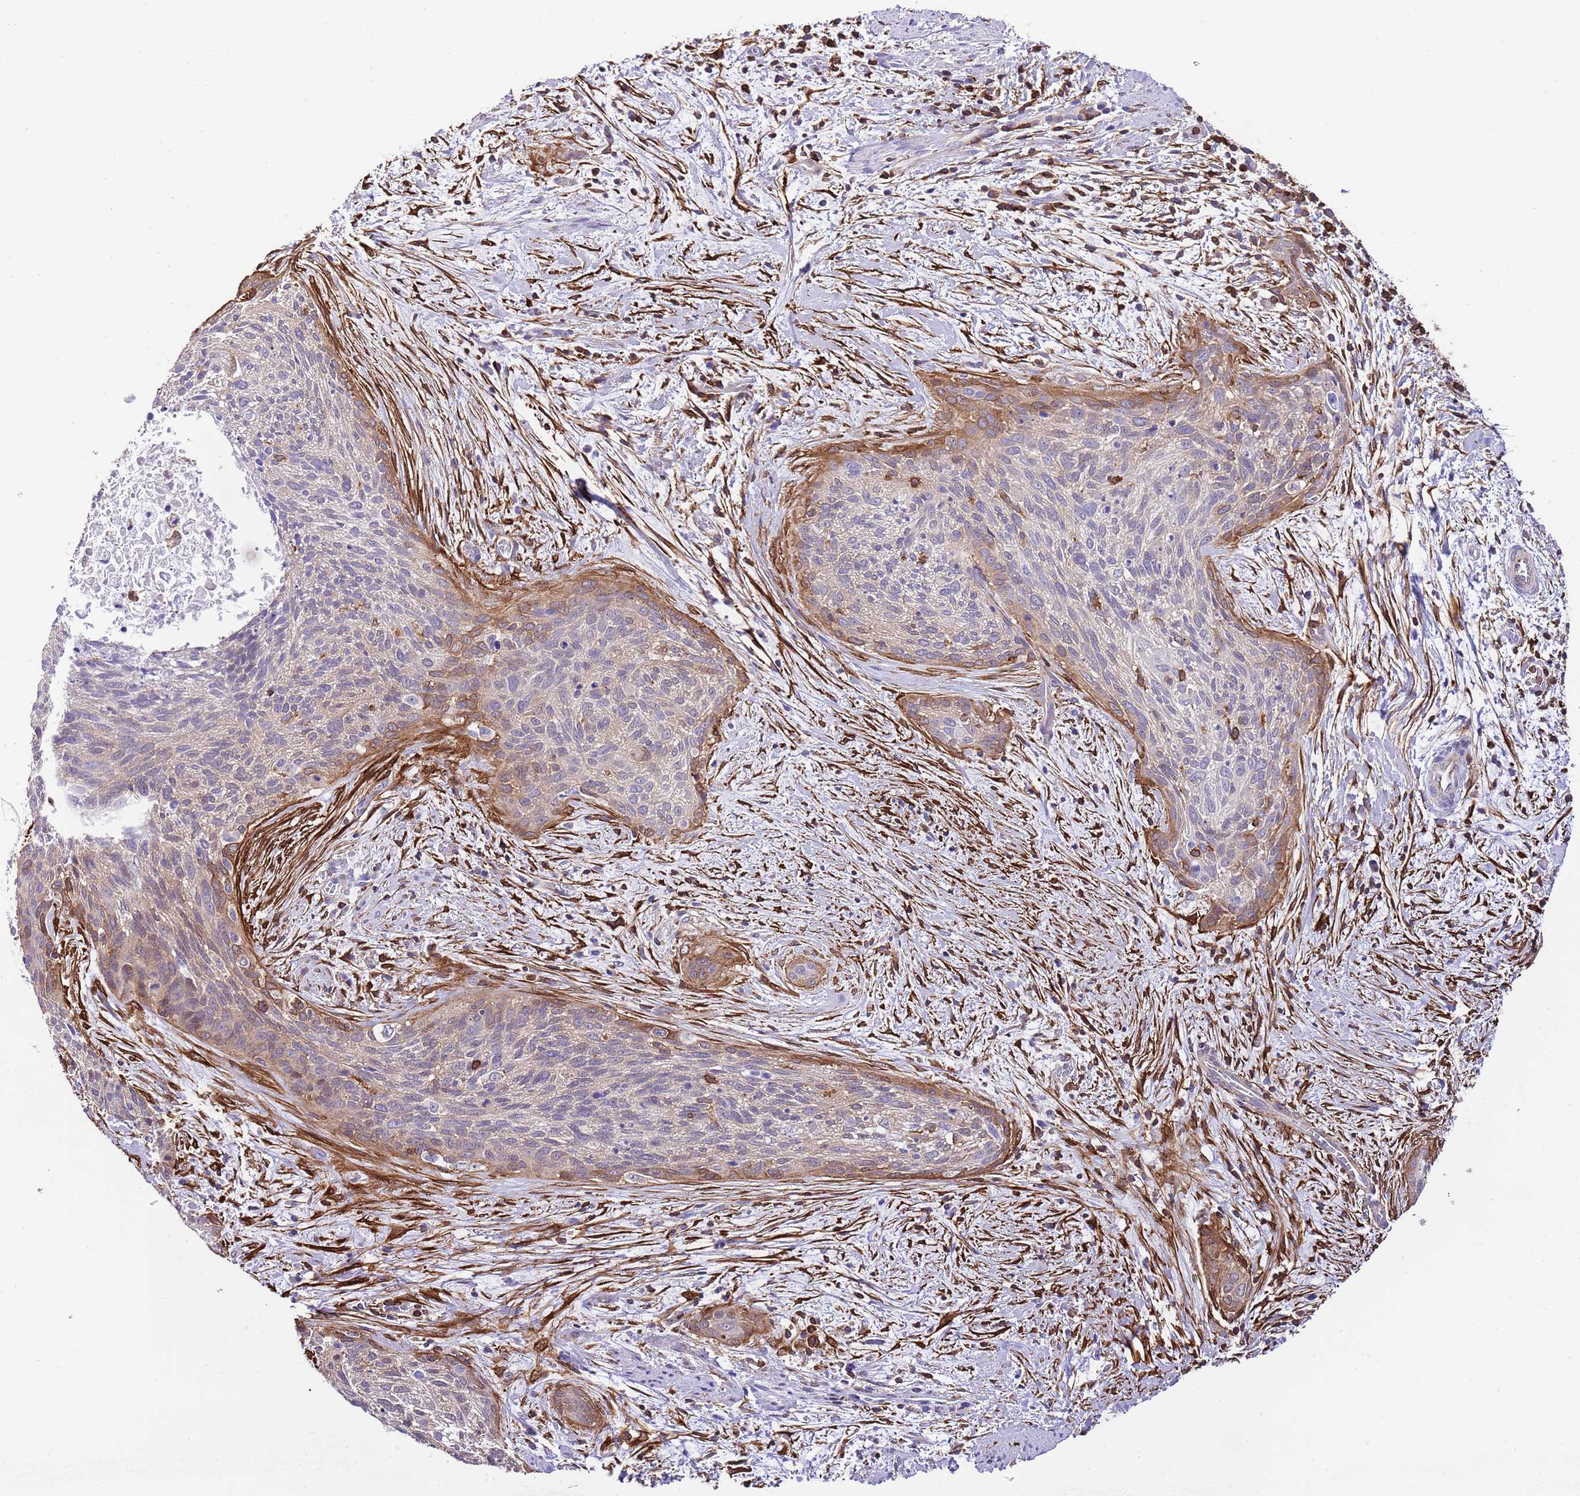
{"staining": {"intensity": "moderate", "quantity": "<25%", "location": "cytoplasmic/membranous"}, "tissue": "cervical cancer", "cell_type": "Tumor cells", "image_type": "cancer", "snomed": [{"axis": "morphology", "description": "Squamous cell carcinoma, NOS"}, {"axis": "topography", "description": "Cervix"}], "caption": "A micrograph of human cervical cancer (squamous cell carcinoma) stained for a protein reveals moderate cytoplasmic/membranous brown staining in tumor cells.", "gene": "CNN2", "patient": {"sex": "female", "age": 55}}